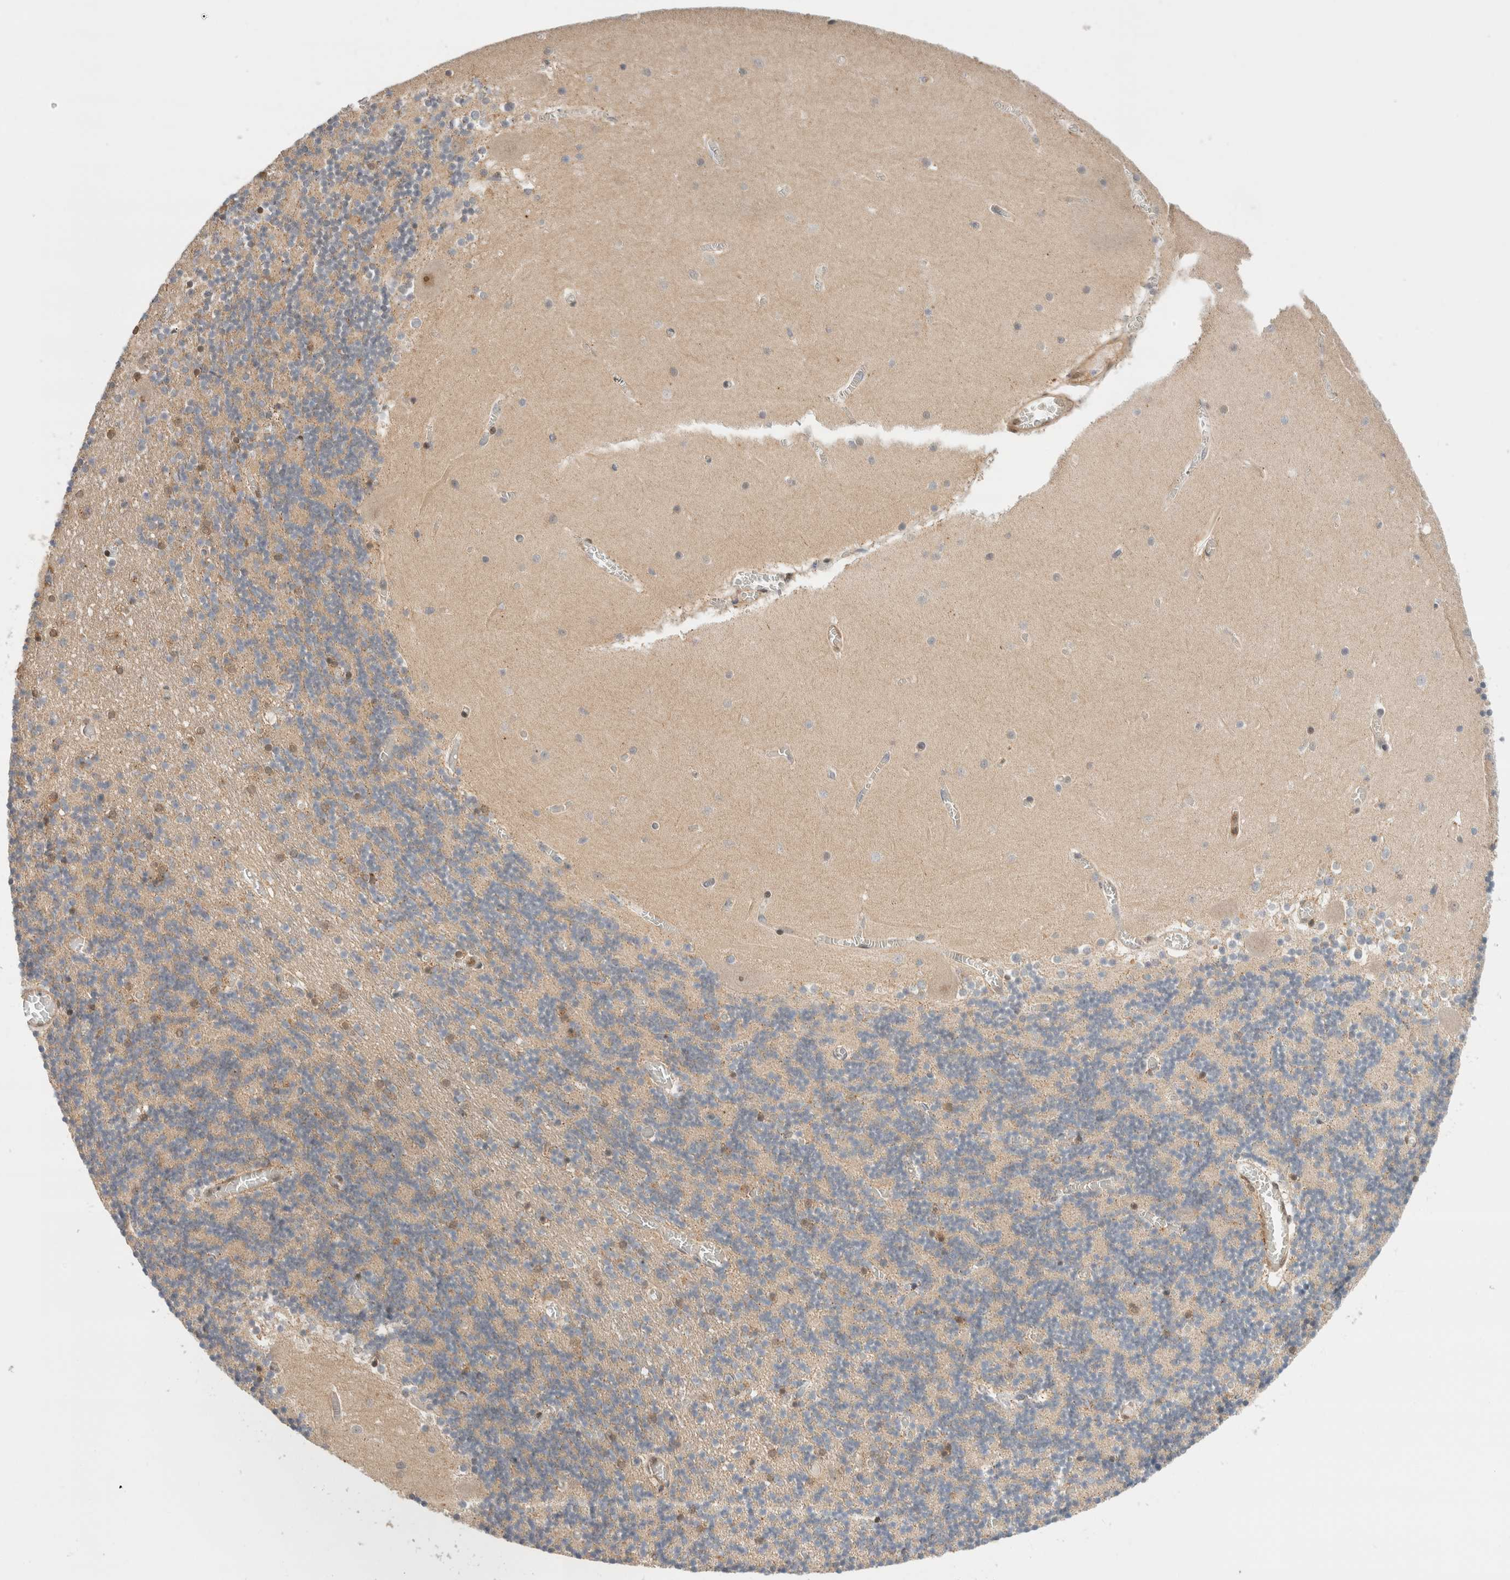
{"staining": {"intensity": "weak", "quantity": "<25%", "location": "cytoplasmic/membranous"}, "tissue": "cerebellum", "cell_type": "Cells in granular layer", "image_type": "normal", "snomed": [{"axis": "morphology", "description": "Normal tissue, NOS"}, {"axis": "topography", "description": "Cerebellum"}], "caption": "High power microscopy micrograph of an IHC image of benign cerebellum, revealing no significant positivity in cells in granular layer.", "gene": "OTUD6B", "patient": {"sex": "female", "age": 28}}